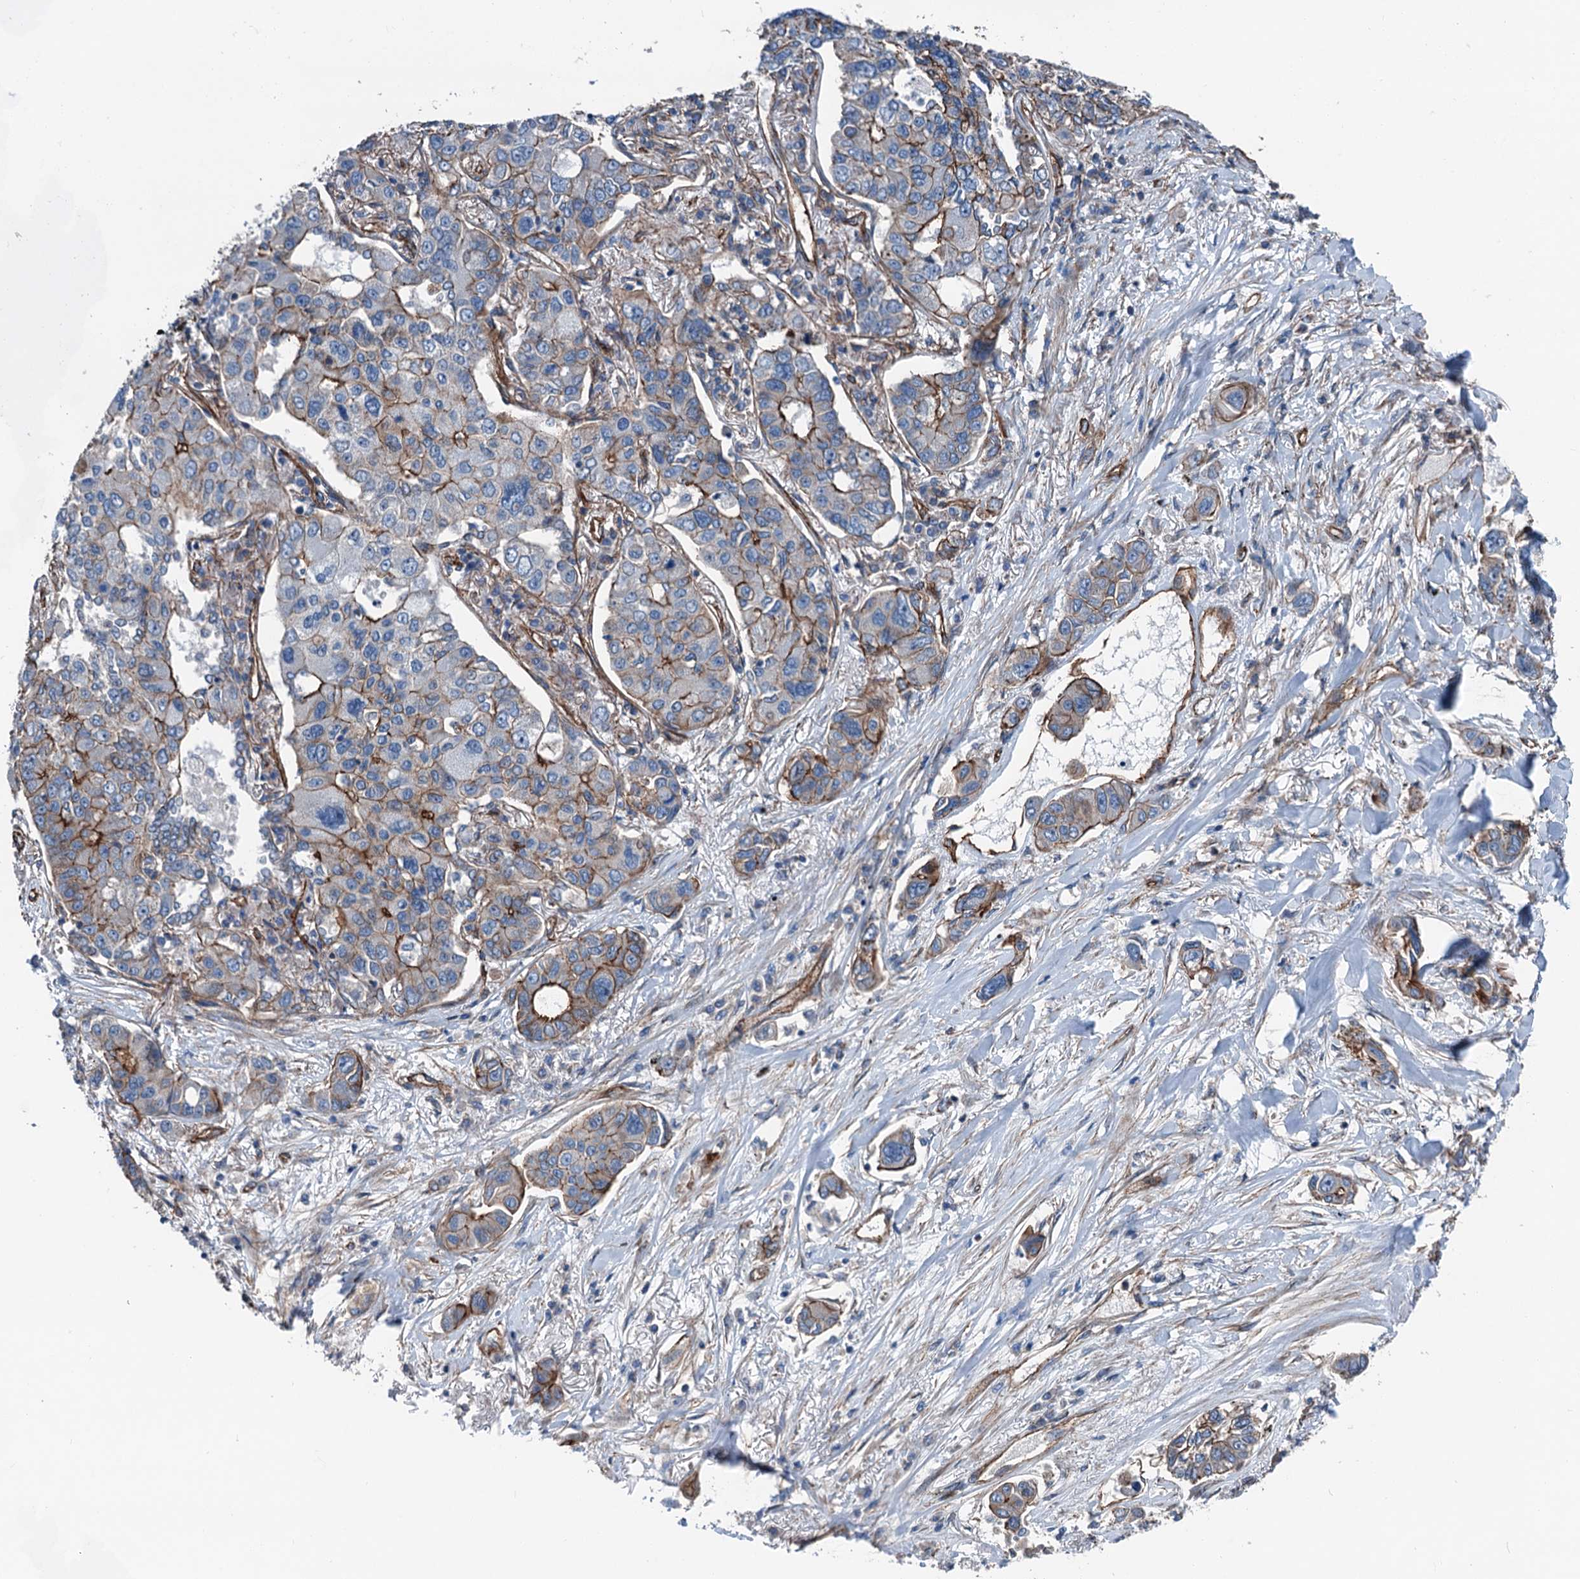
{"staining": {"intensity": "strong", "quantity": "<25%", "location": "cytoplasmic/membranous"}, "tissue": "lung cancer", "cell_type": "Tumor cells", "image_type": "cancer", "snomed": [{"axis": "morphology", "description": "Adenocarcinoma, NOS"}, {"axis": "topography", "description": "Lung"}], "caption": "IHC of lung cancer (adenocarcinoma) shows medium levels of strong cytoplasmic/membranous positivity in approximately <25% of tumor cells. (DAB (3,3'-diaminobenzidine) = brown stain, brightfield microscopy at high magnification).", "gene": "NMRAL1", "patient": {"sex": "male", "age": 49}}